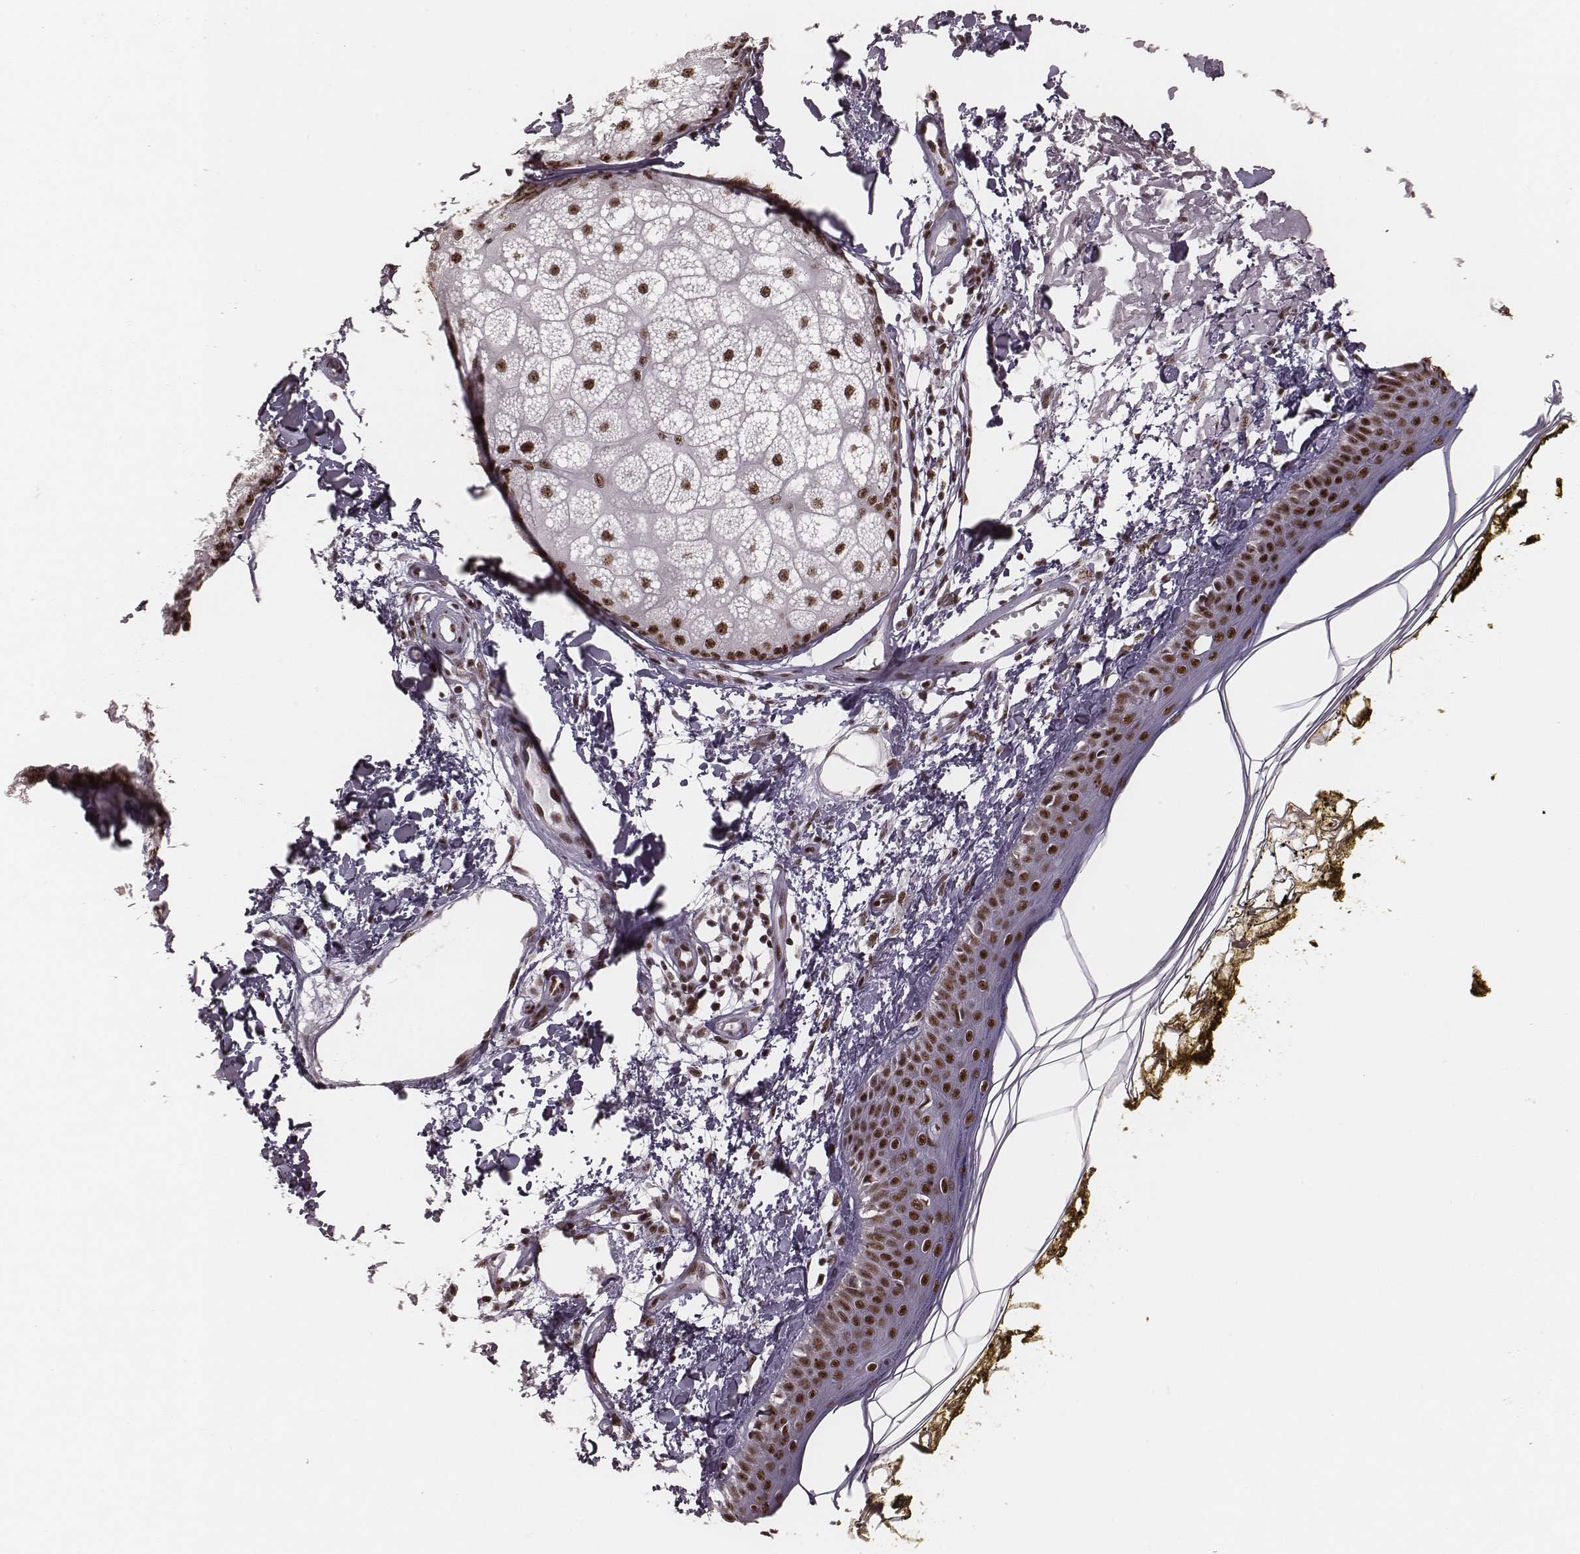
{"staining": {"intensity": "strong", "quantity": ">75%", "location": "nuclear"}, "tissue": "skin", "cell_type": "Fibroblasts", "image_type": "normal", "snomed": [{"axis": "morphology", "description": "Normal tissue, NOS"}, {"axis": "topography", "description": "Skin"}], "caption": "DAB (3,3'-diaminobenzidine) immunohistochemical staining of benign skin reveals strong nuclear protein positivity in about >75% of fibroblasts. (DAB (3,3'-diaminobenzidine) = brown stain, brightfield microscopy at high magnification).", "gene": "LUC7L", "patient": {"sex": "male", "age": 76}}